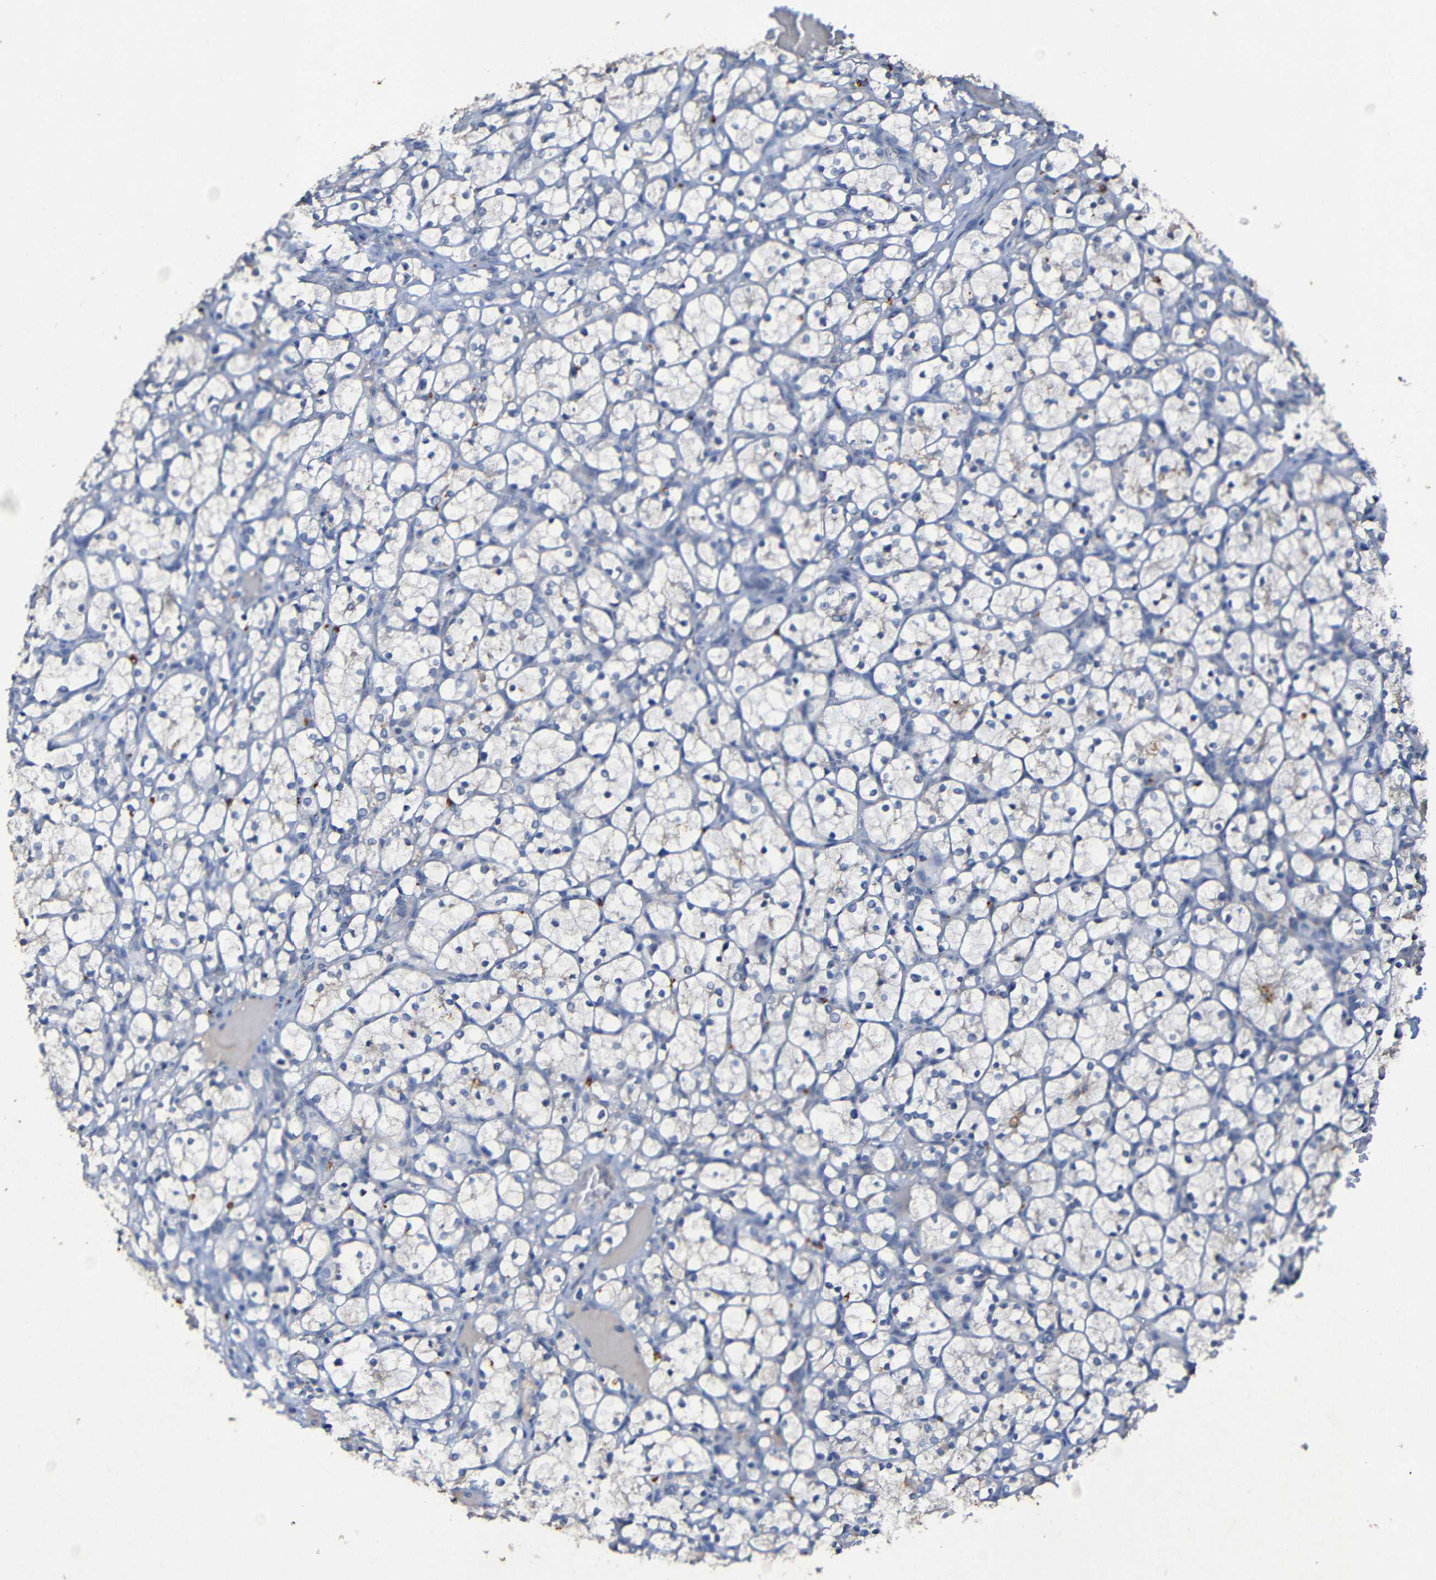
{"staining": {"intensity": "negative", "quantity": "none", "location": "none"}, "tissue": "renal cancer", "cell_type": "Tumor cells", "image_type": "cancer", "snomed": [{"axis": "morphology", "description": "Adenocarcinoma, NOS"}, {"axis": "topography", "description": "Kidney"}], "caption": "Photomicrograph shows no significant protein staining in tumor cells of renal cancer.", "gene": "LRRC70", "patient": {"sex": "female", "age": 69}}